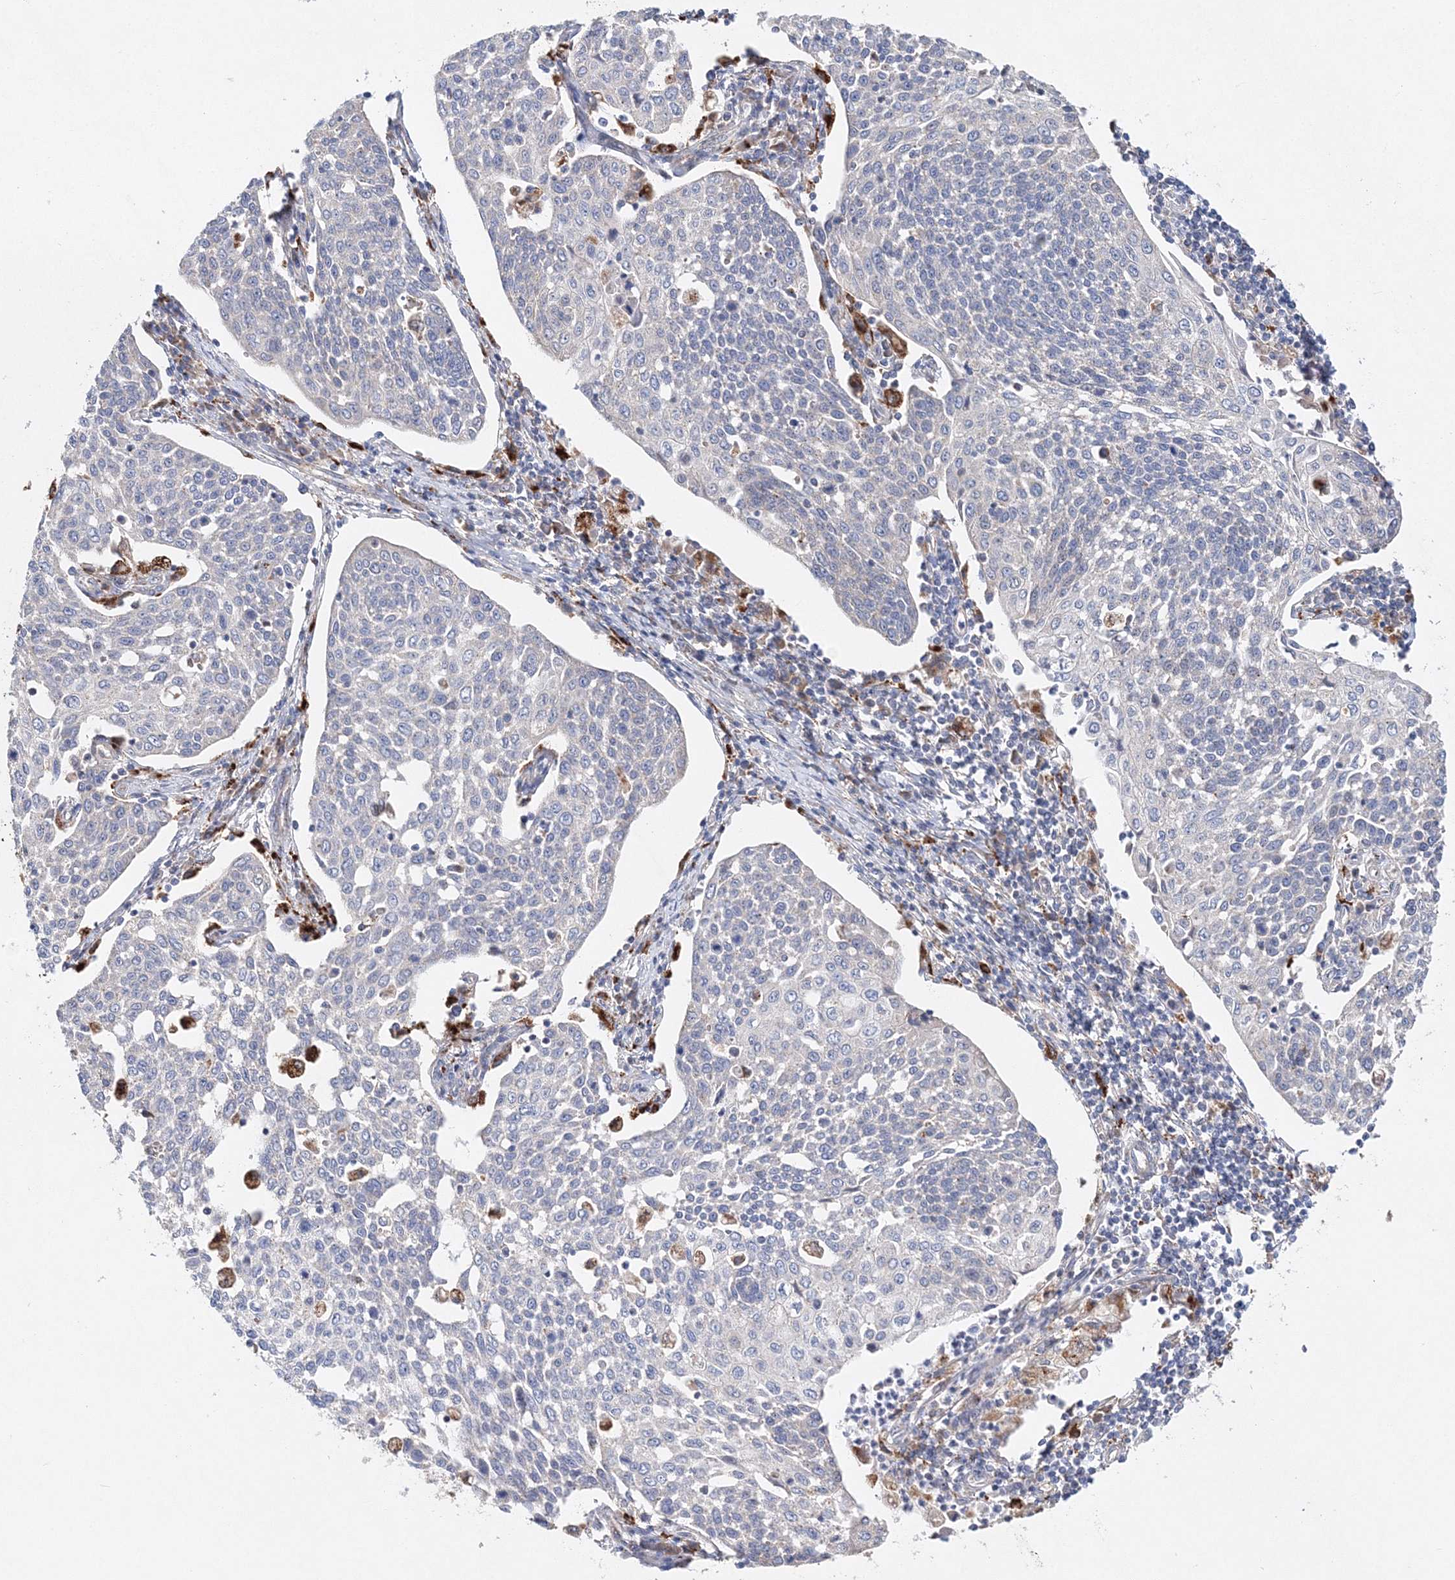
{"staining": {"intensity": "negative", "quantity": "none", "location": "none"}, "tissue": "cervical cancer", "cell_type": "Tumor cells", "image_type": "cancer", "snomed": [{"axis": "morphology", "description": "Squamous cell carcinoma, NOS"}, {"axis": "topography", "description": "Cervix"}], "caption": "Immunohistochemical staining of human squamous cell carcinoma (cervical) reveals no significant staining in tumor cells.", "gene": "C3orf38", "patient": {"sex": "female", "age": 34}}